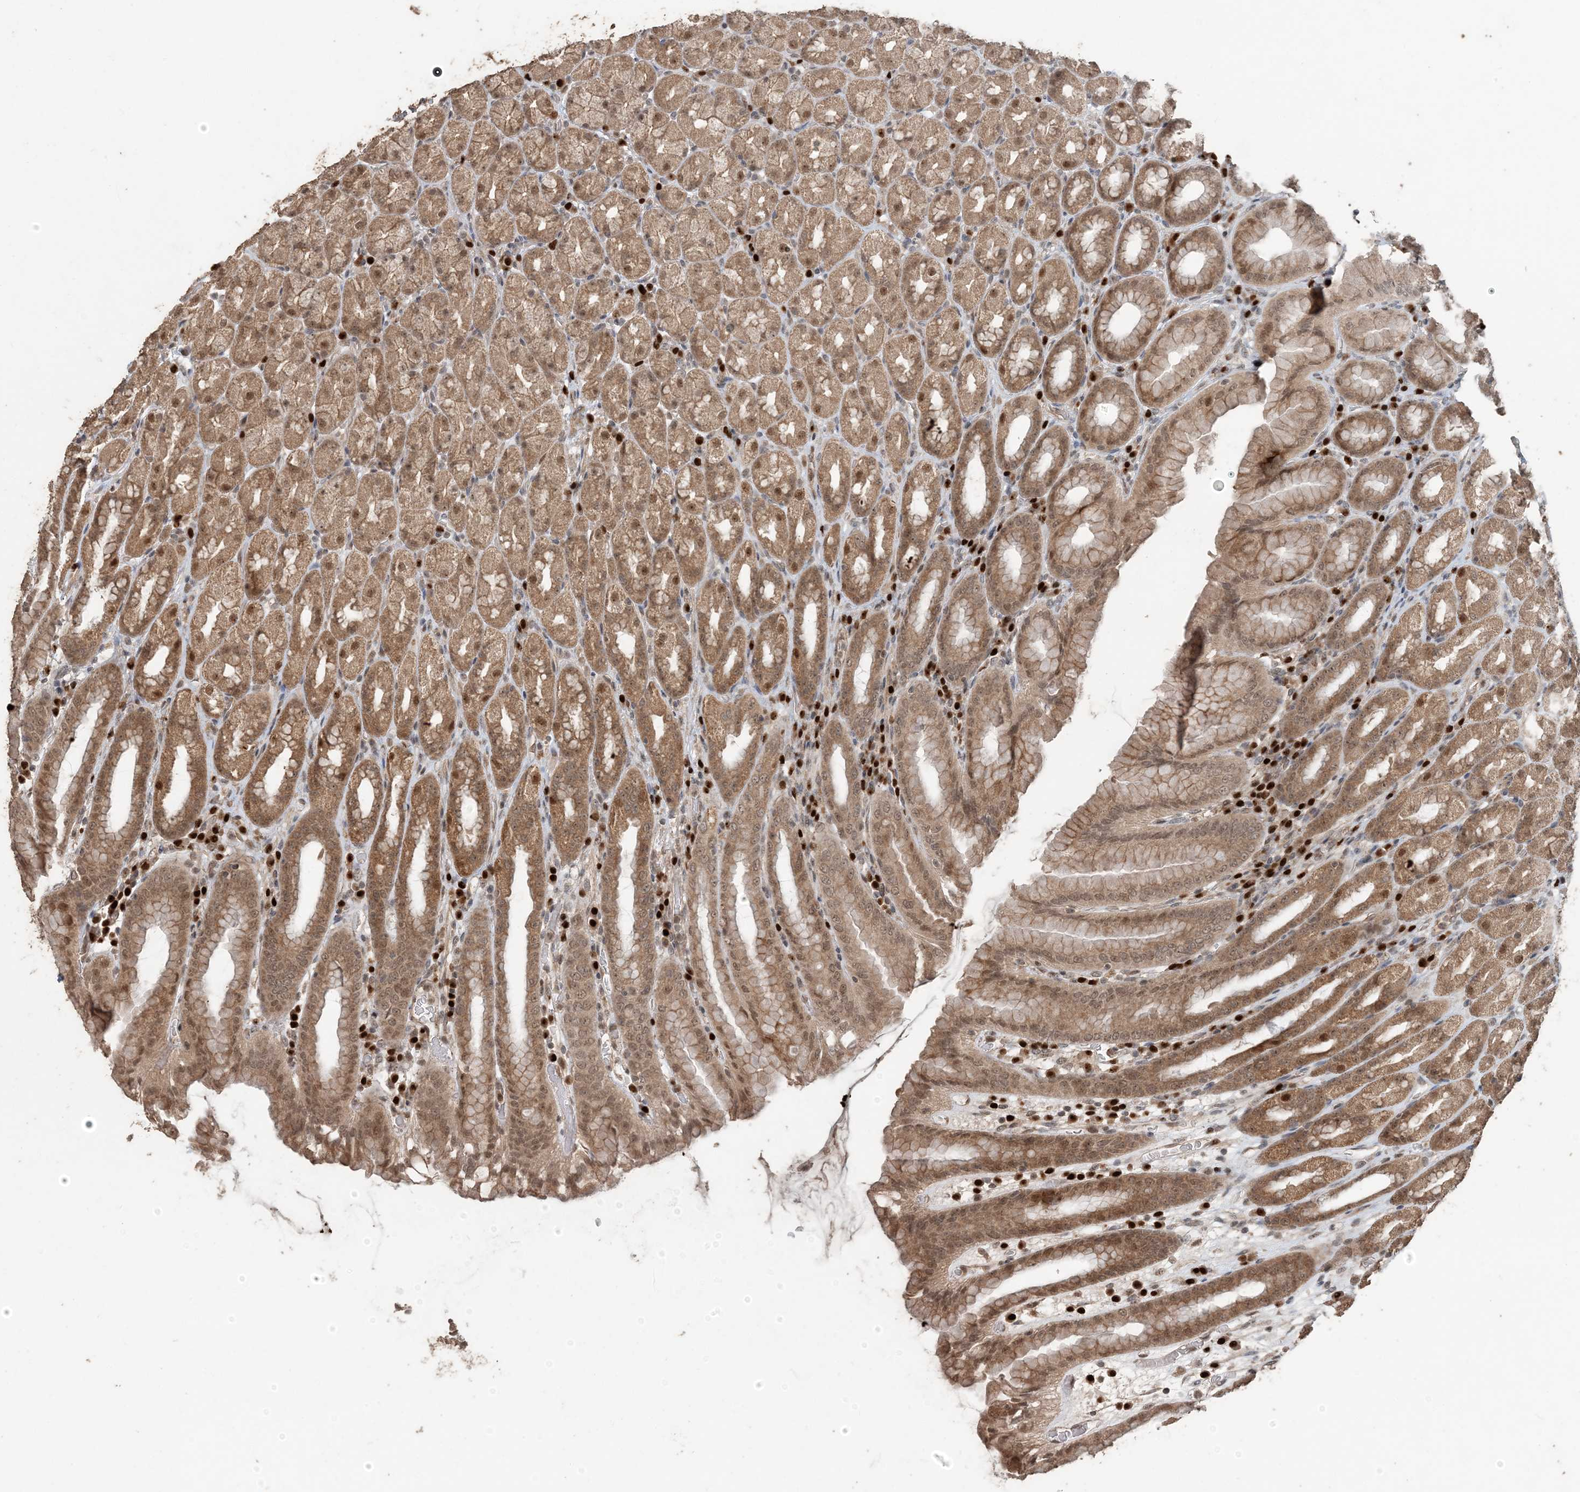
{"staining": {"intensity": "moderate", "quantity": ">75%", "location": "cytoplasmic/membranous,nuclear"}, "tissue": "stomach", "cell_type": "Glandular cells", "image_type": "normal", "snomed": [{"axis": "morphology", "description": "Normal tissue, NOS"}, {"axis": "topography", "description": "Stomach, upper"}], "caption": "Human stomach stained for a protein (brown) reveals moderate cytoplasmic/membranous,nuclear positive staining in about >75% of glandular cells.", "gene": "ATP13A2", "patient": {"sex": "male", "age": 68}}